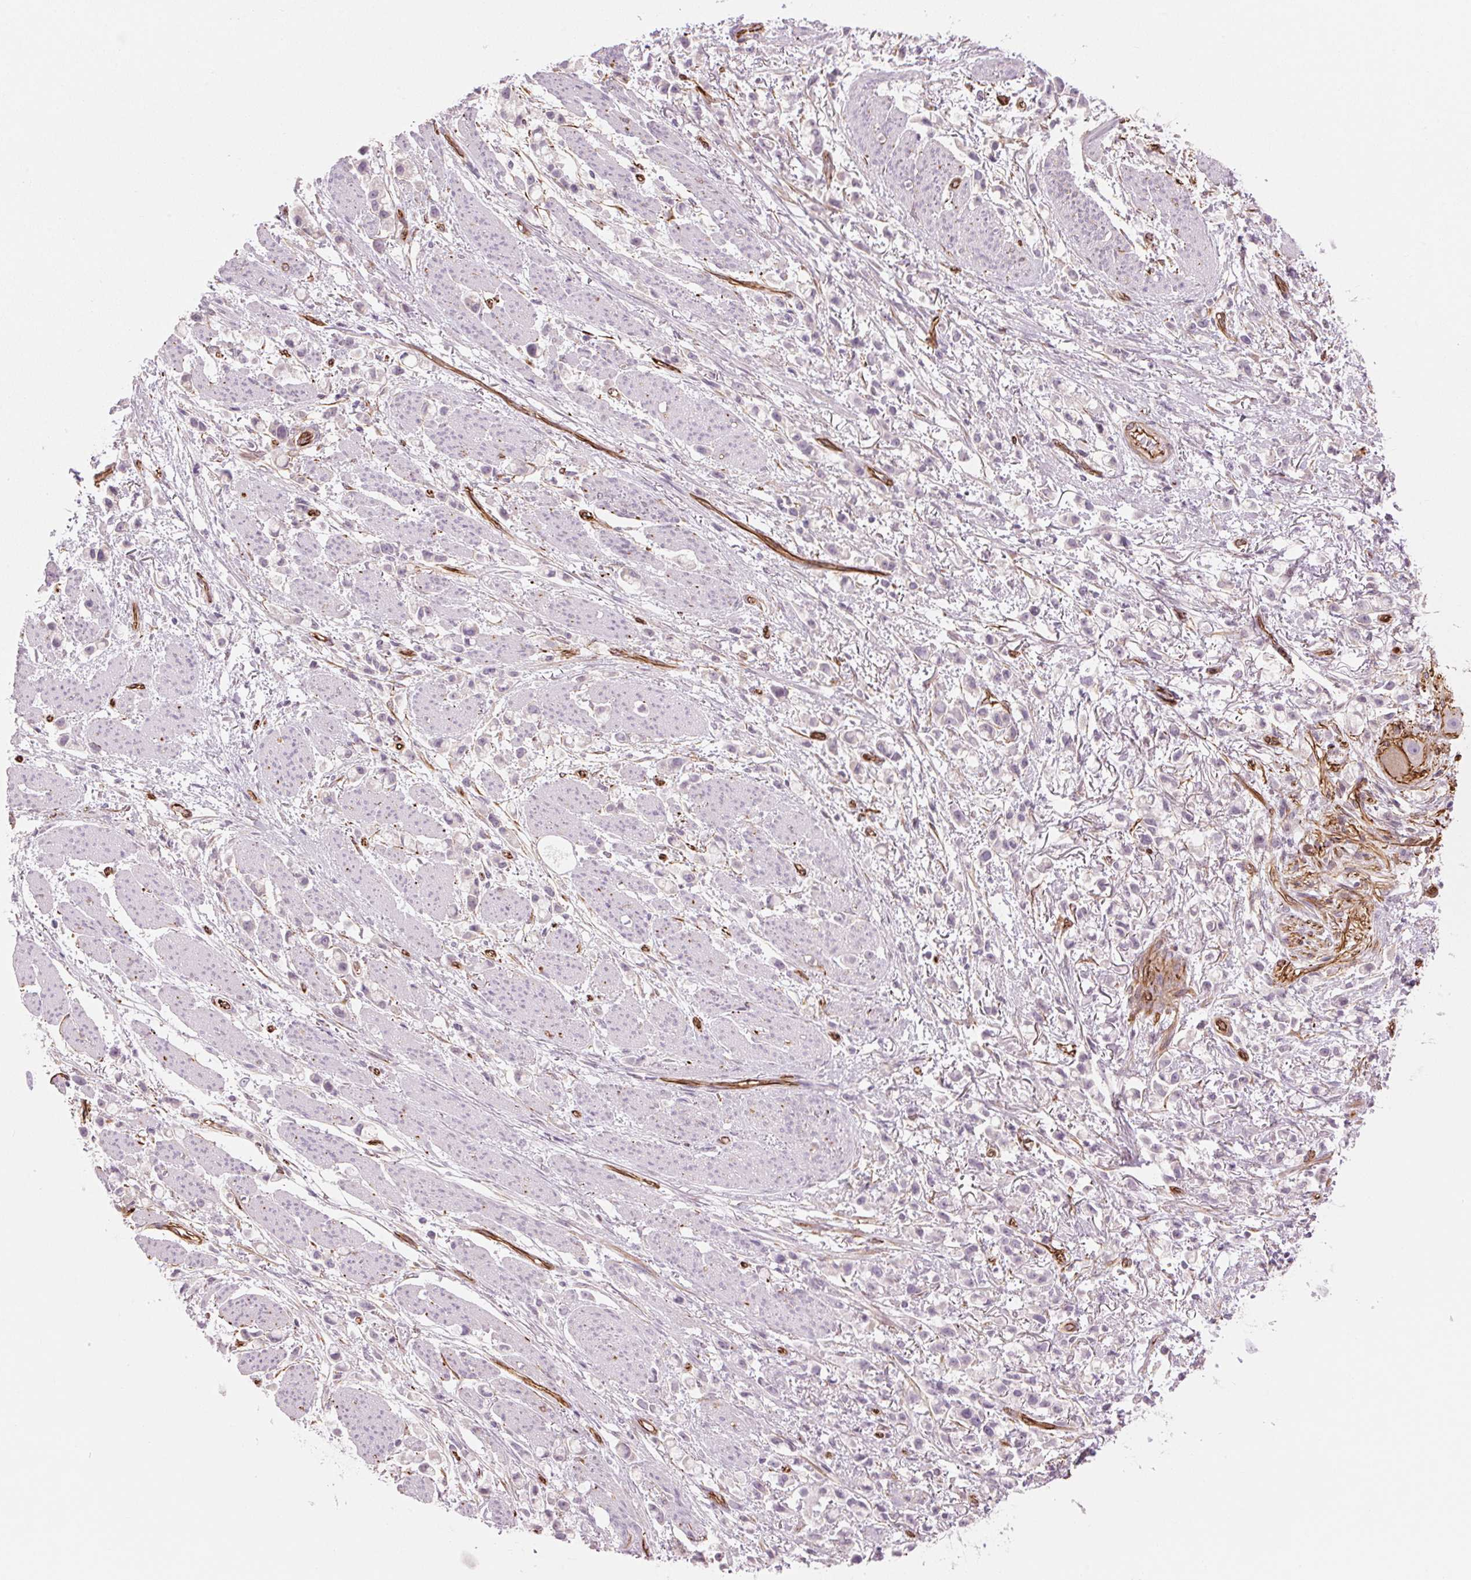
{"staining": {"intensity": "negative", "quantity": "none", "location": "none"}, "tissue": "stomach cancer", "cell_type": "Tumor cells", "image_type": "cancer", "snomed": [{"axis": "morphology", "description": "Adenocarcinoma, NOS"}, {"axis": "topography", "description": "Stomach"}], "caption": "This is an immunohistochemistry micrograph of human stomach cancer. There is no expression in tumor cells.", "gene": "CLPS", "patient": {"sex": "female", "age": 81}}